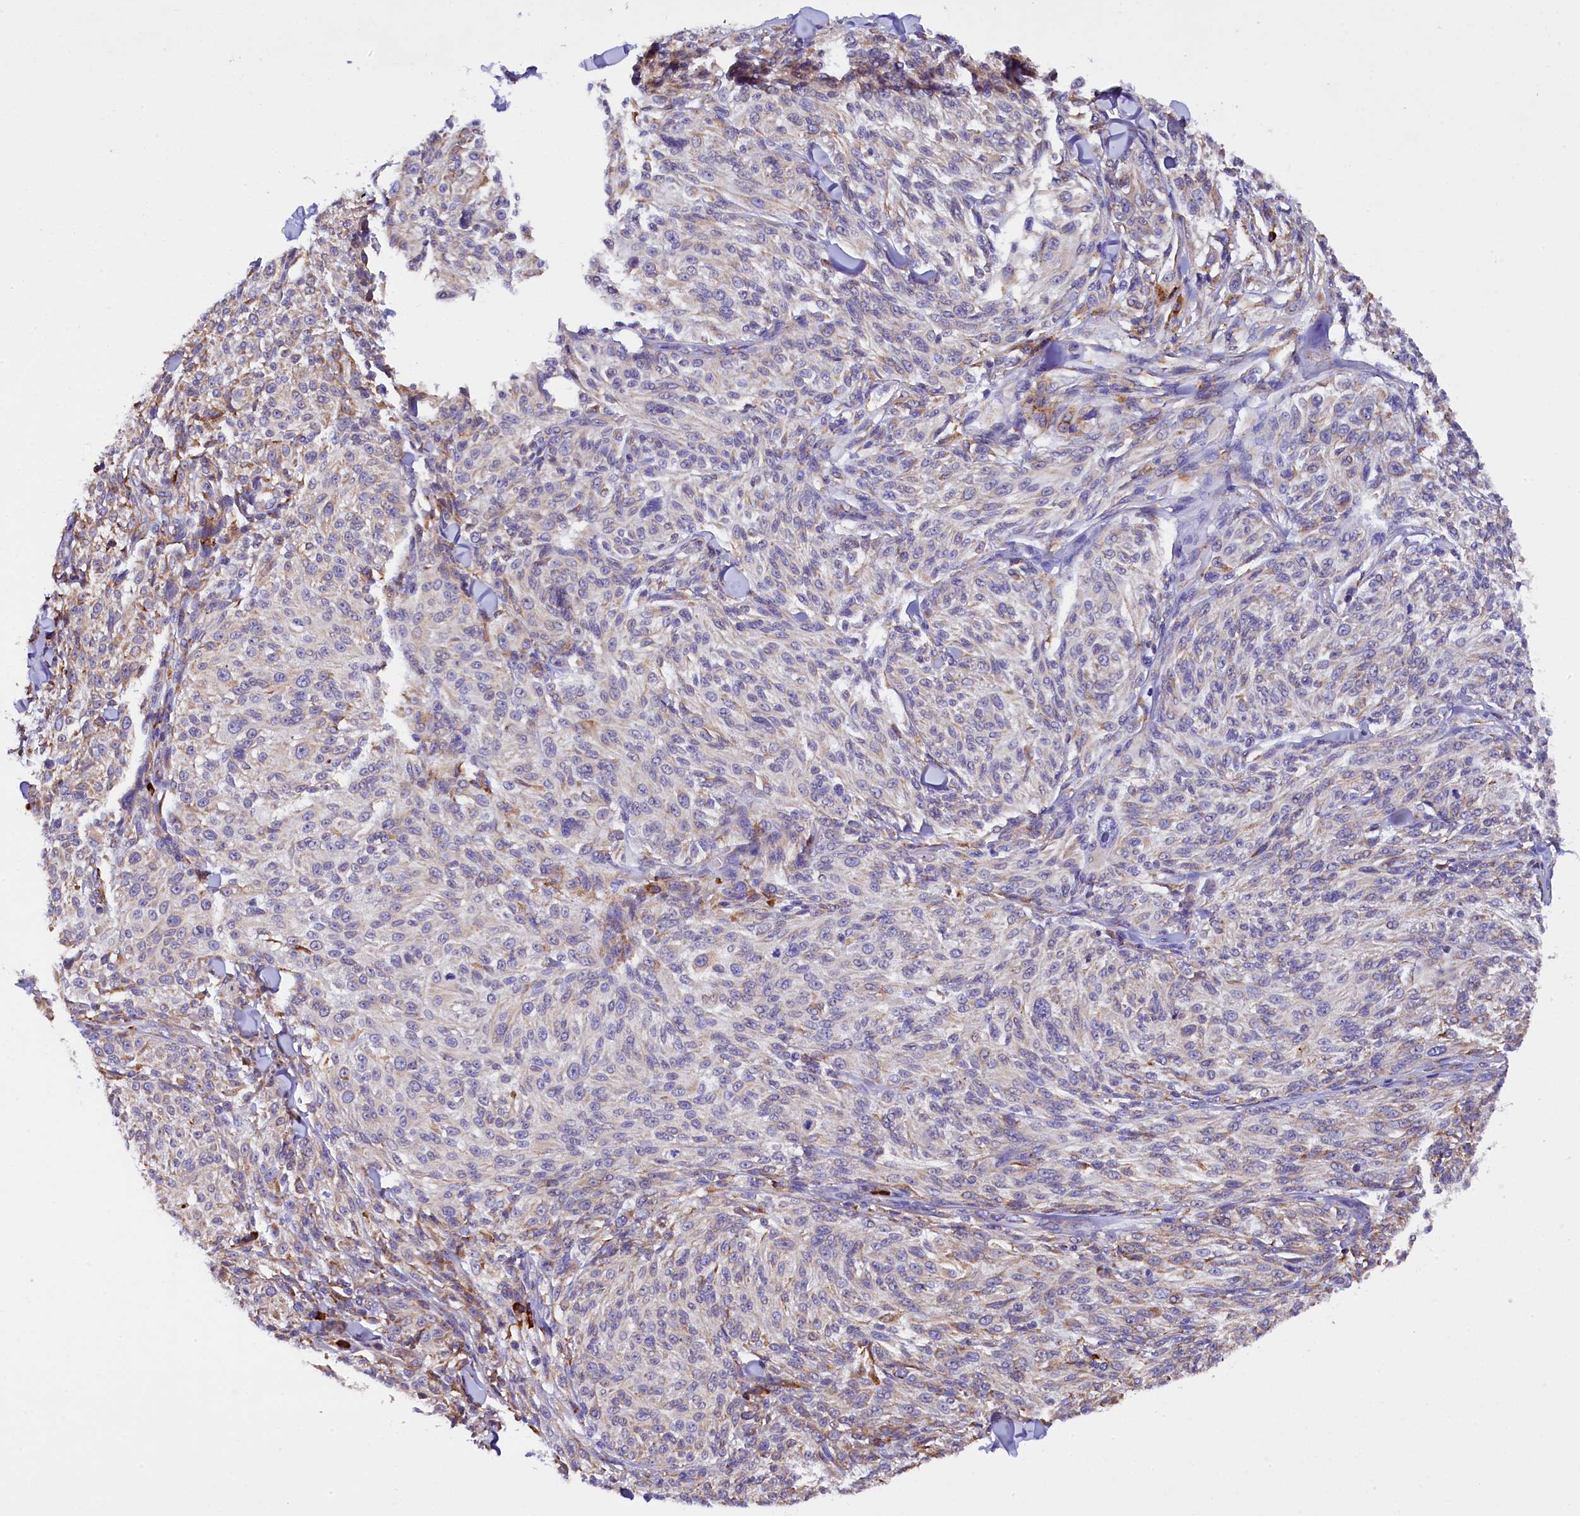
{"staining": {"intensity": "negative", "quantity": "none", "location": "none"}, "tissue": "melanoma", "cell_type": "Tumor cells", "image_type": "cancer", "snomed": [{"axis": "morphology", "description": "Malignant melanoma, NOS"}, {"axis": "topography", "description": "Skin of trunk"}], "caption": "DAB (3,3'-diaminobenzidine) immunohistochemical staining of human malignant melanoma reveals no significant positivity in tumor cells.", "gene": "CAPS2", "patient": {"sex": "male", "age": 71}}